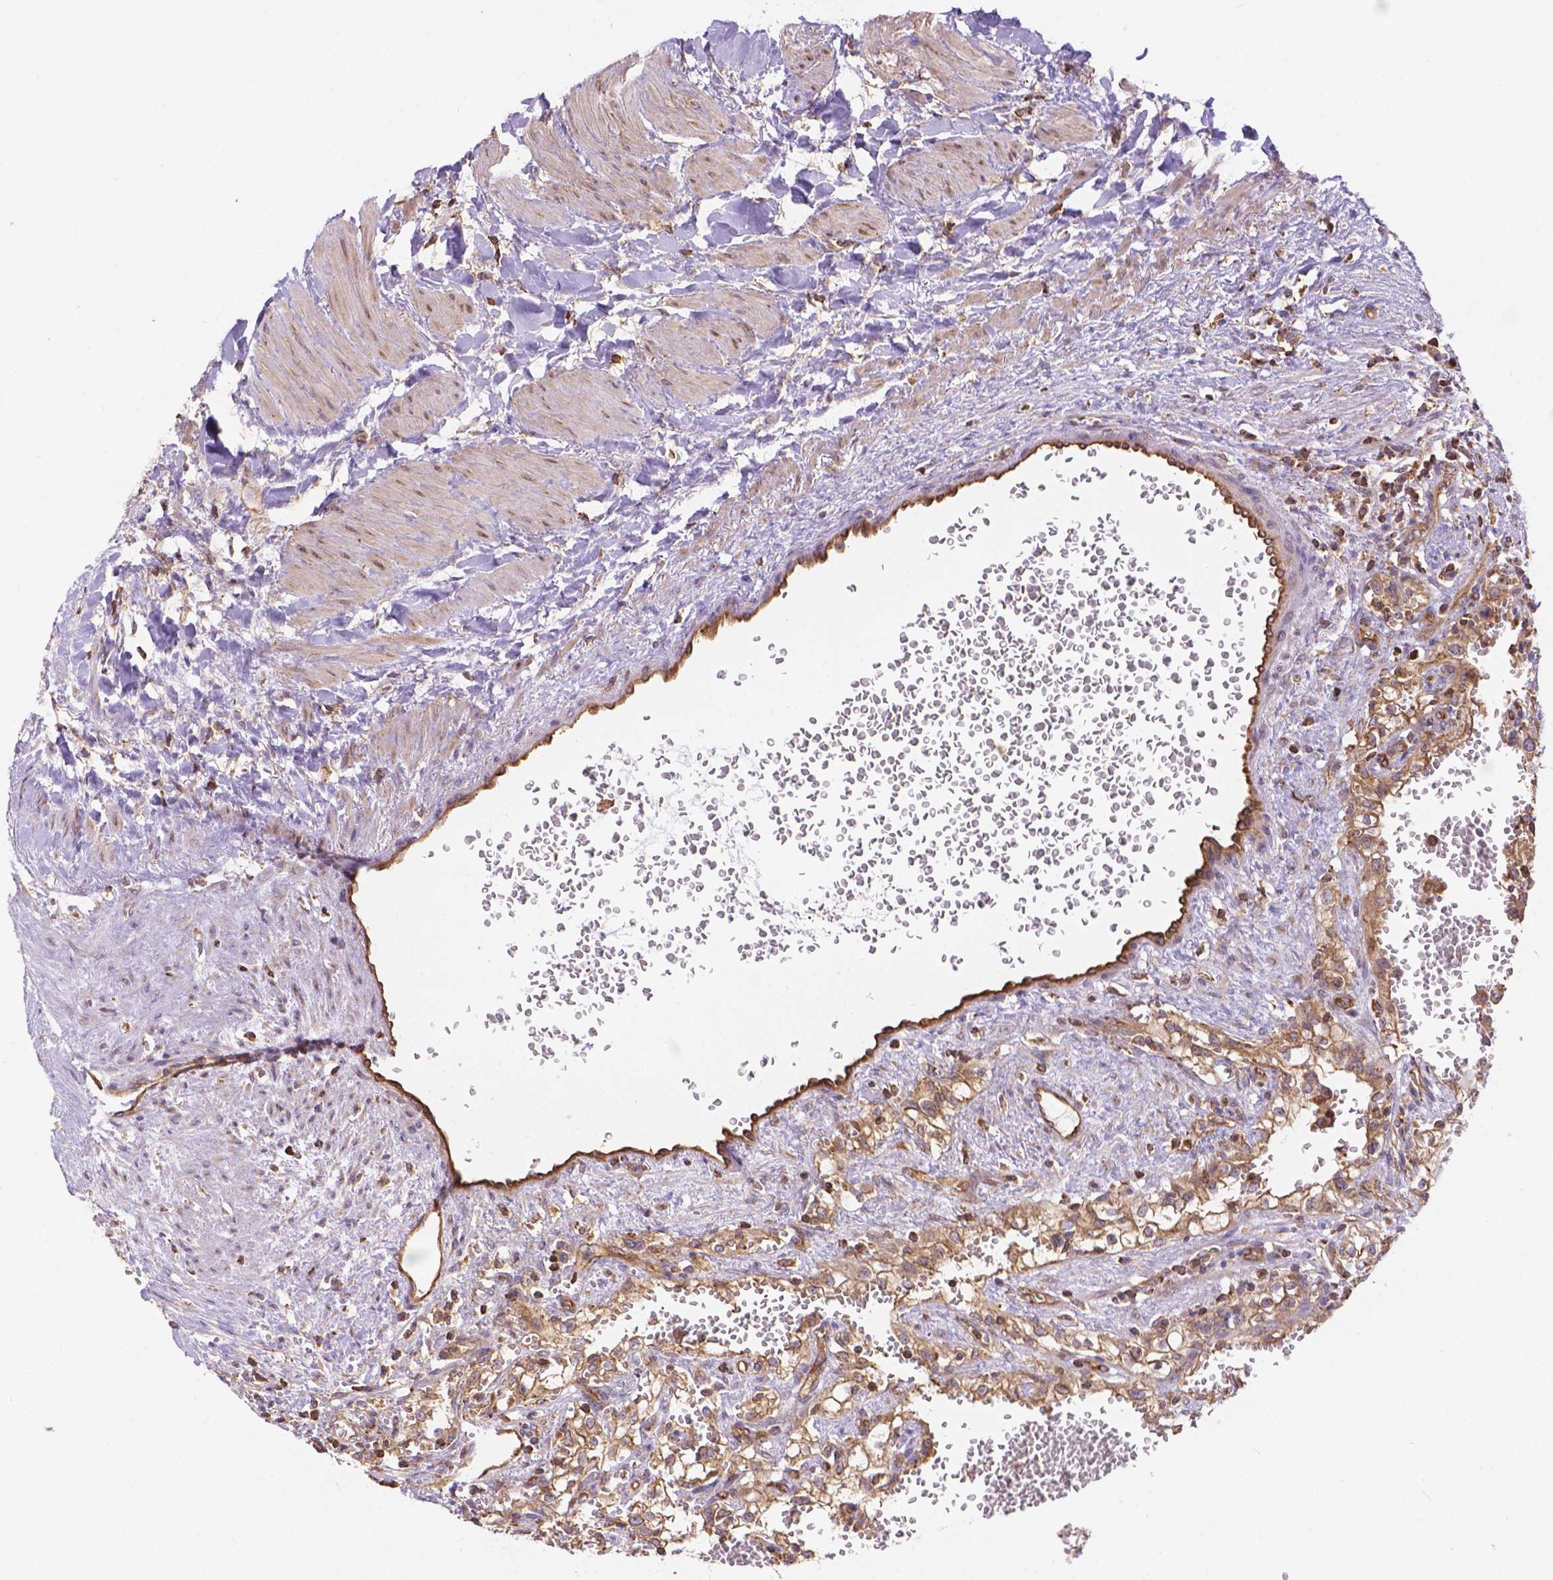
{"staining": {"intensity": "weak", "quantity": ">75%", "location": "cytoplasmic/membranous"}, "tissue": "renal cancer", "cell_type": "Tumor cells", "image_type": "cancer", "snomed": [{"axis": "morphology", "description": "Adenocarcinoma, NOS"}, {"axis": "topography", "description": "Kidney"}], "caption": "Immunohistochemistry micrograph of neoplastic tissue: adenocarcinoma (renal) stained using IHC demonstrates low levels of weak protein expression localized specifically in the cytoplasmic/membranous of tumor cells, appearing as a cytoplasmic/membranous brown color.", "gene": "DMWD", "patient": {"sex": "female", "age": 74}}